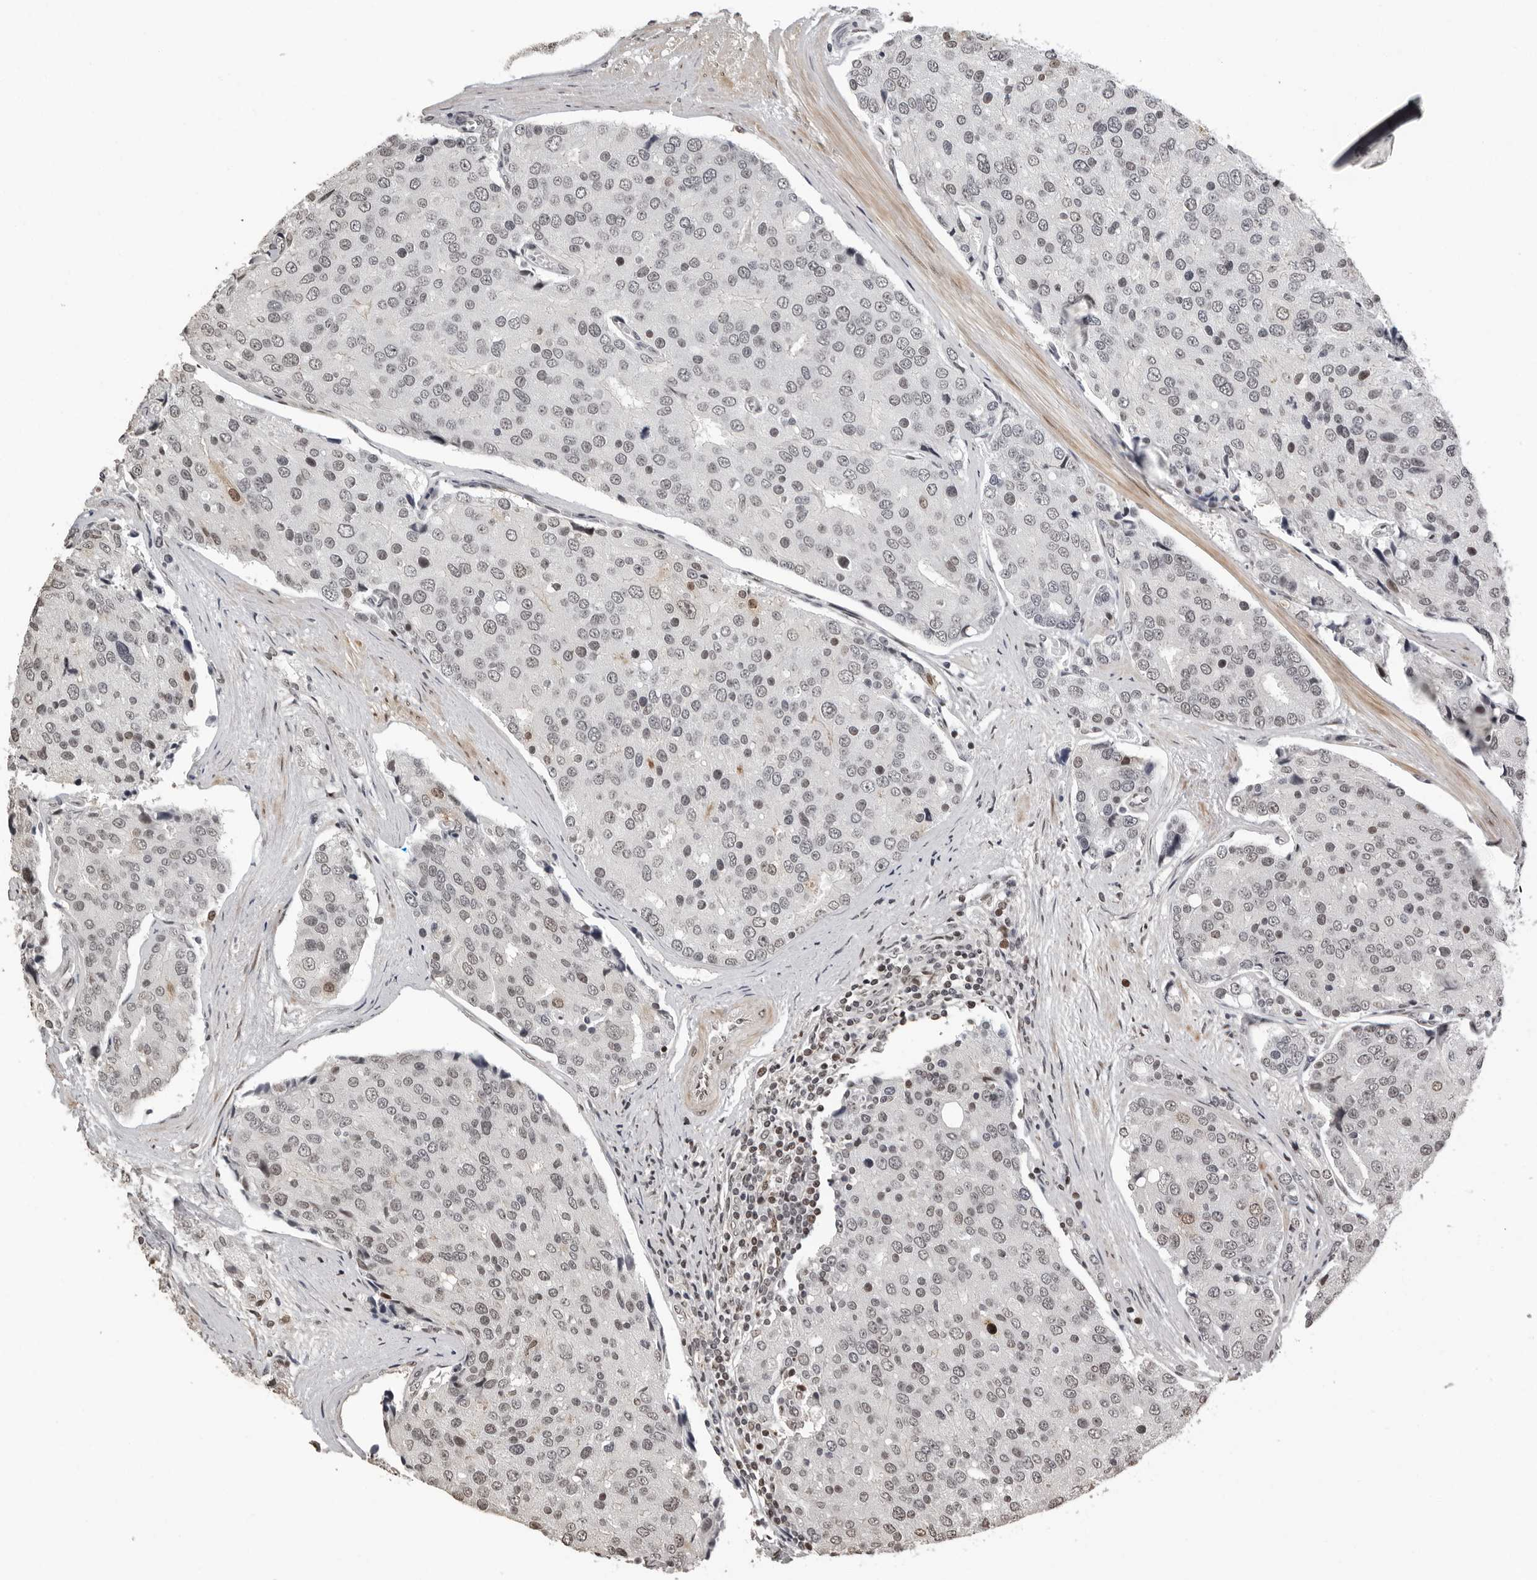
{"staining": {"intensity": "weak", "quantity": "<25%", "location": "nuclear"}, "tissue": "prostate cancer", "cell_type": "Tumor cells", "image_type": "cancer", "snomed": [{"axis": "morphology", "description": "Adenocarcinoma, High grade"}, {"axis": "topography", "description": "Prostate"}], "caption": "A high-resolution histopathology image shows immunohistochemistry staining of prostate cancer, which exhibits no significant staining in tumor cells.", "gene": "ORC1", "patient": {"sex": "male", "age": 50}}